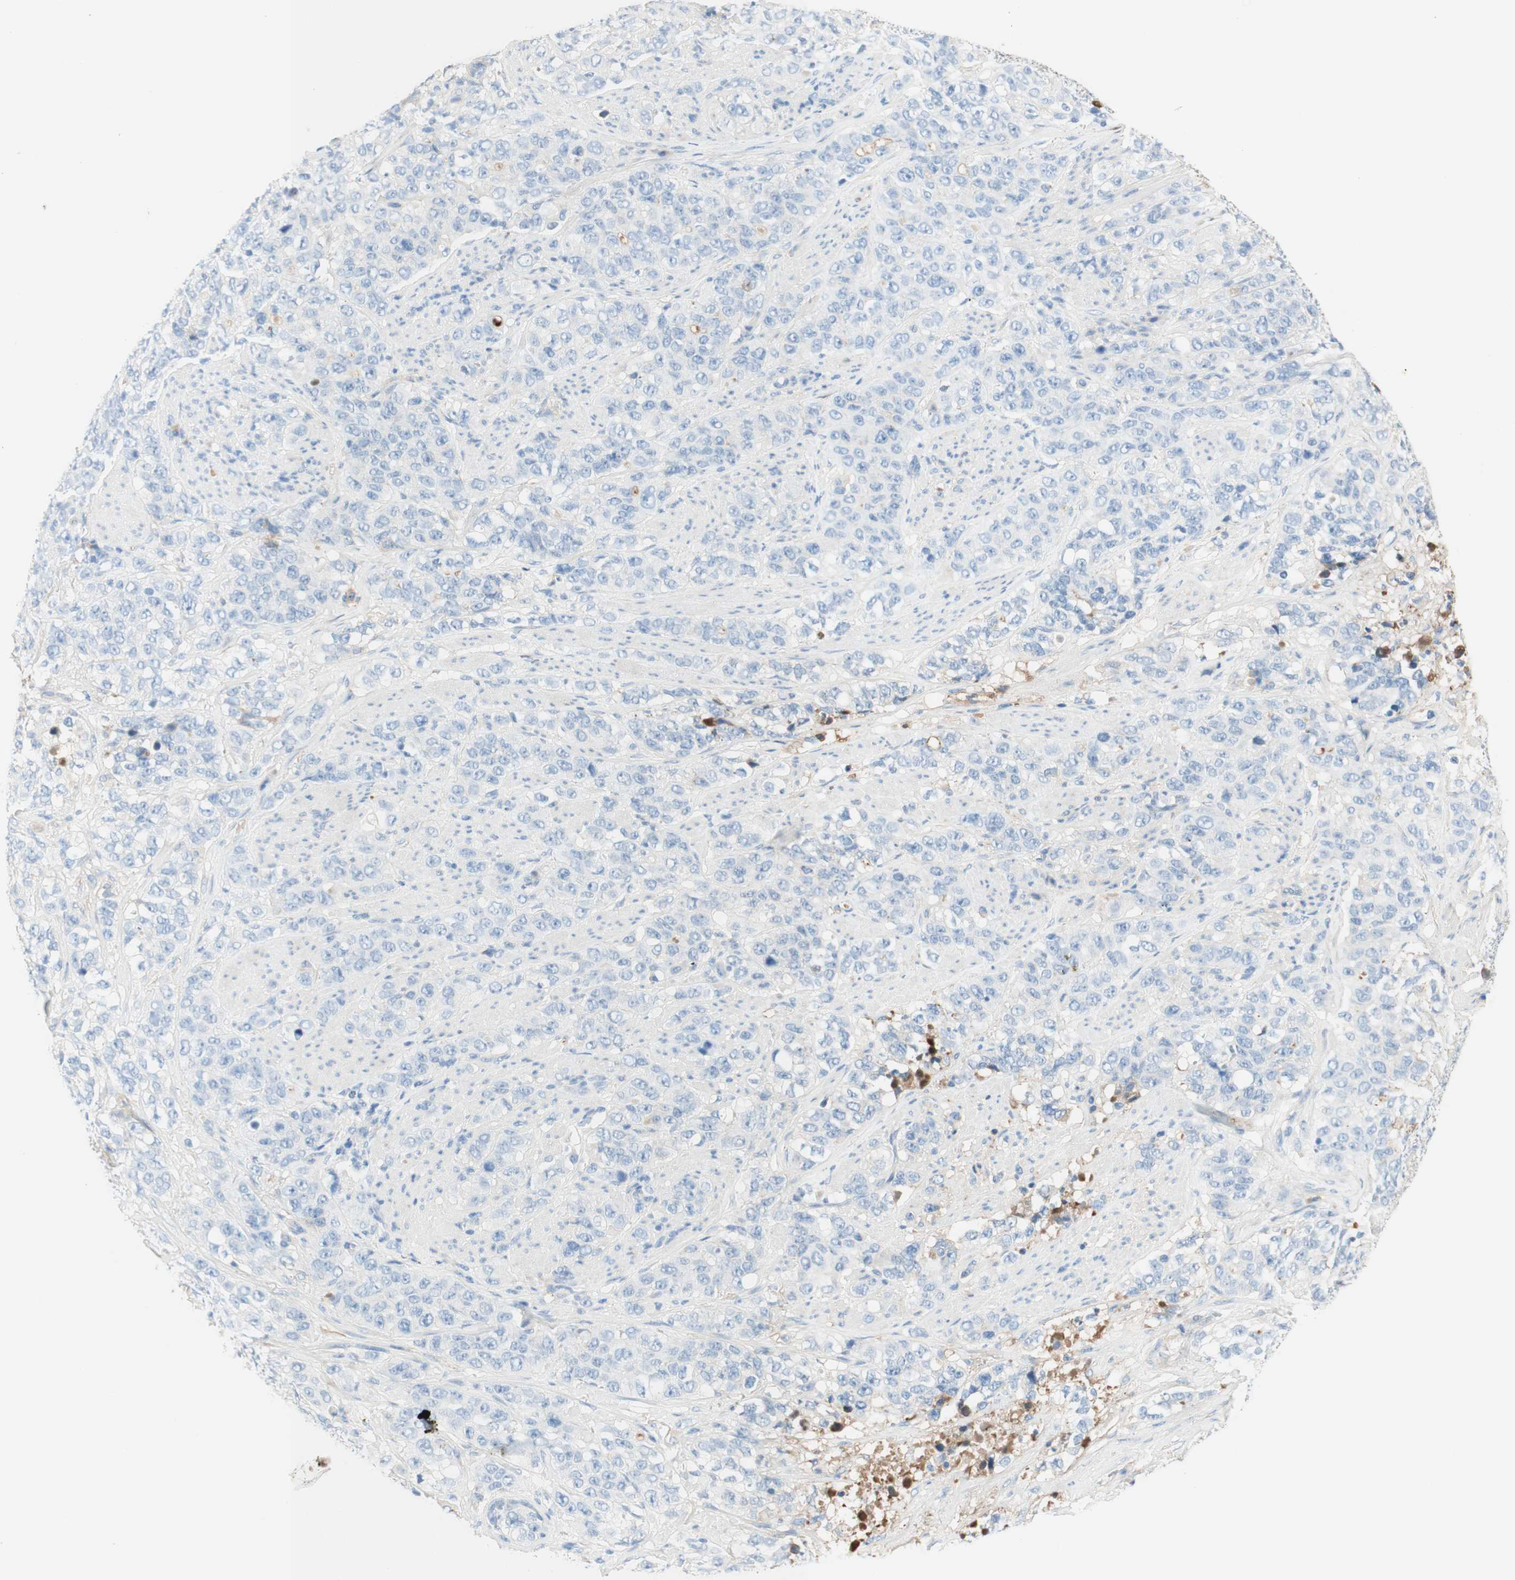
{"staining": {"intensity": "negative", "quantity": "none", "location": "none"}, "tissue": "stomach cancer", "cell_type": "Tumor cells", "image_type": "cancer", "snomed": [{"axis": "morphology", "description": "Adenocarcinoma, NOS"}, {"axis": "topography", "description": "Stomach"}], "caption": "Immunohistochemistry histopathology image of stomach adenocarcinoma stained for a protein (brown), which demonstrates no staining in tumor cells.", "gene": "KNG1", "patient": {"sex": "male", "age": 48}}